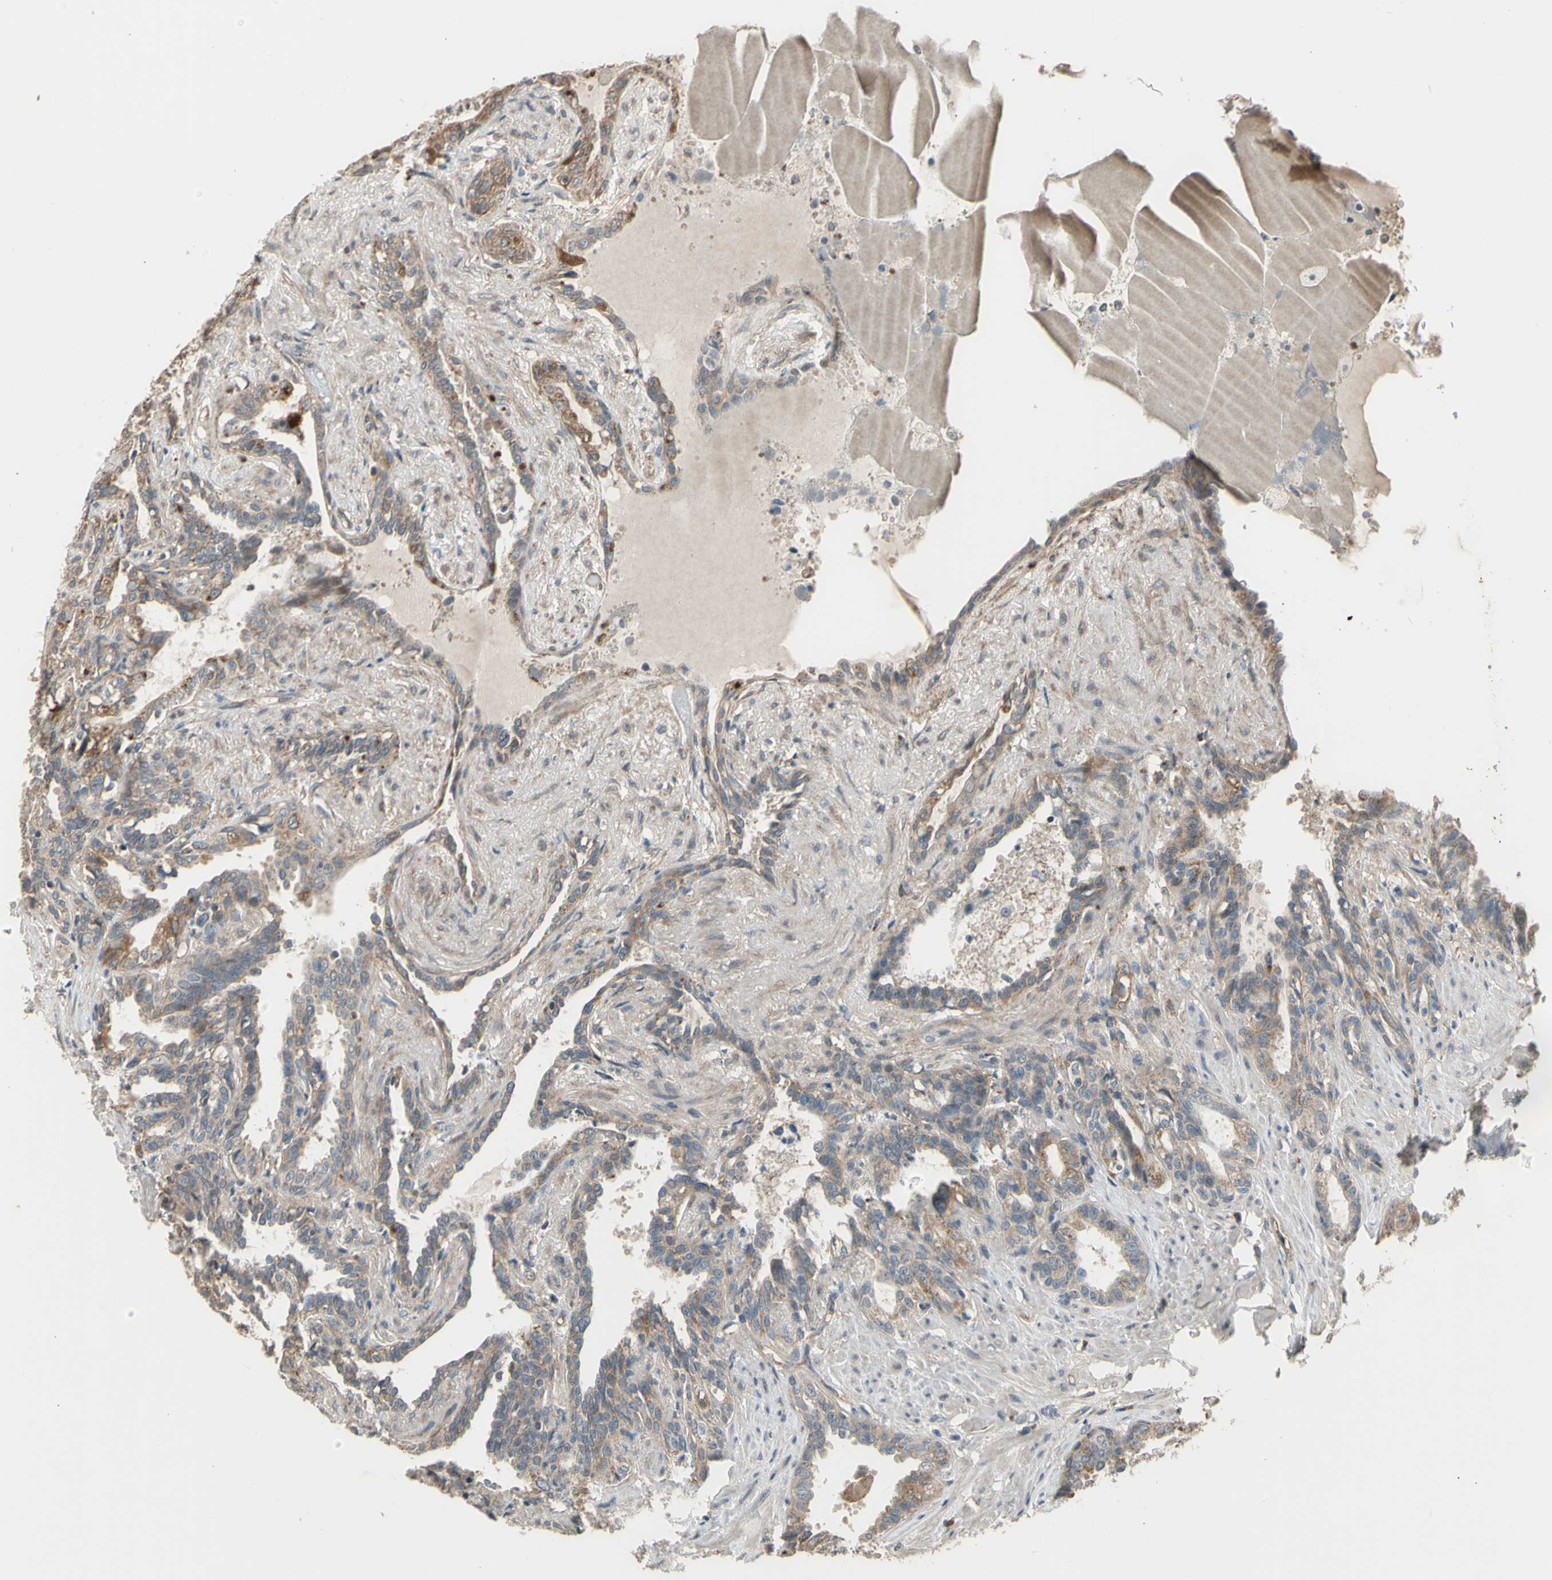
{"staining": {"intensity": "moderate", "quantity": ">75%", "location": "cytoplasmic/membranous"}, "tissue": "seminal vesicle", "cell_type": "Glandular cells", "image_type": "normal", "snomed": [{"axis": "morphology", "description": "Normal tissue, NOS"}, {"axis": "topography", "description": "Seminal veicle"}], "caption": "Normal seminal vesicle demonstrates moderate cytoplasmic/membranous staining in approximately >75% of glandular cells (DAB IHC, brown staining for protein, blue staining for nuclei)..", "gene": "EFNB2", "patient": {"sex": "male", "age": 61}}